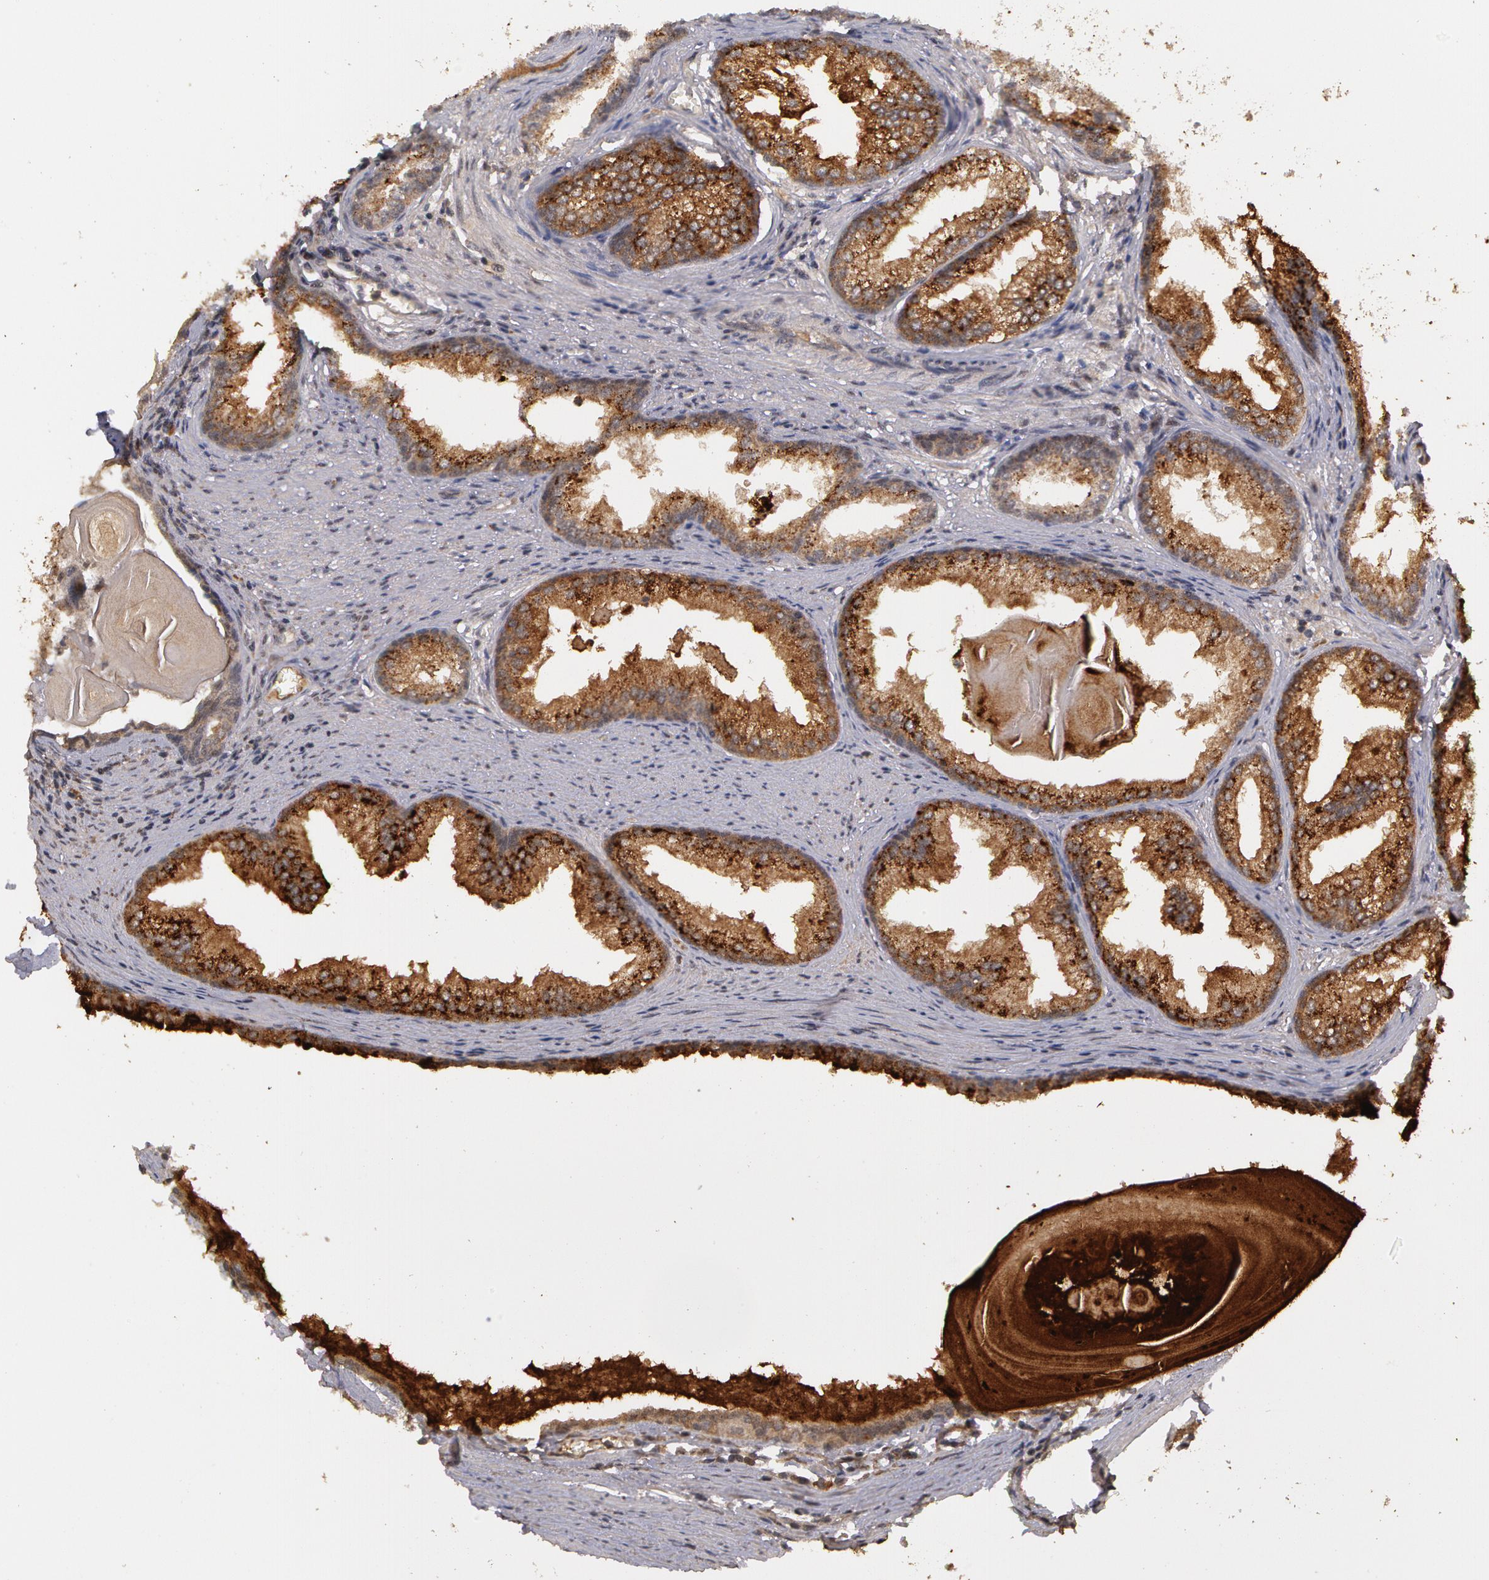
{"staining": {"intensity": "strong", "quantity": ">75%", "location": "cytoplasmic/membranous"}, "tissue": "prostate cancer", "cell_type": "Tumor cells", "image_type": "cancer", "snomed": [{"axis": "morphology", "description": "Adenocarcinoma, Medium grade"}, {"axis": "topography", "description": "Prostate"}], "caption": "Tumor cells reveal high levels of strong cytoplasmic/membranous positivity in approximately >75% of cells in human medium-grade adenocarcinoma (prostate).", "gene": "GLIS1", "patient": {"sex": "male", "age": 79}}